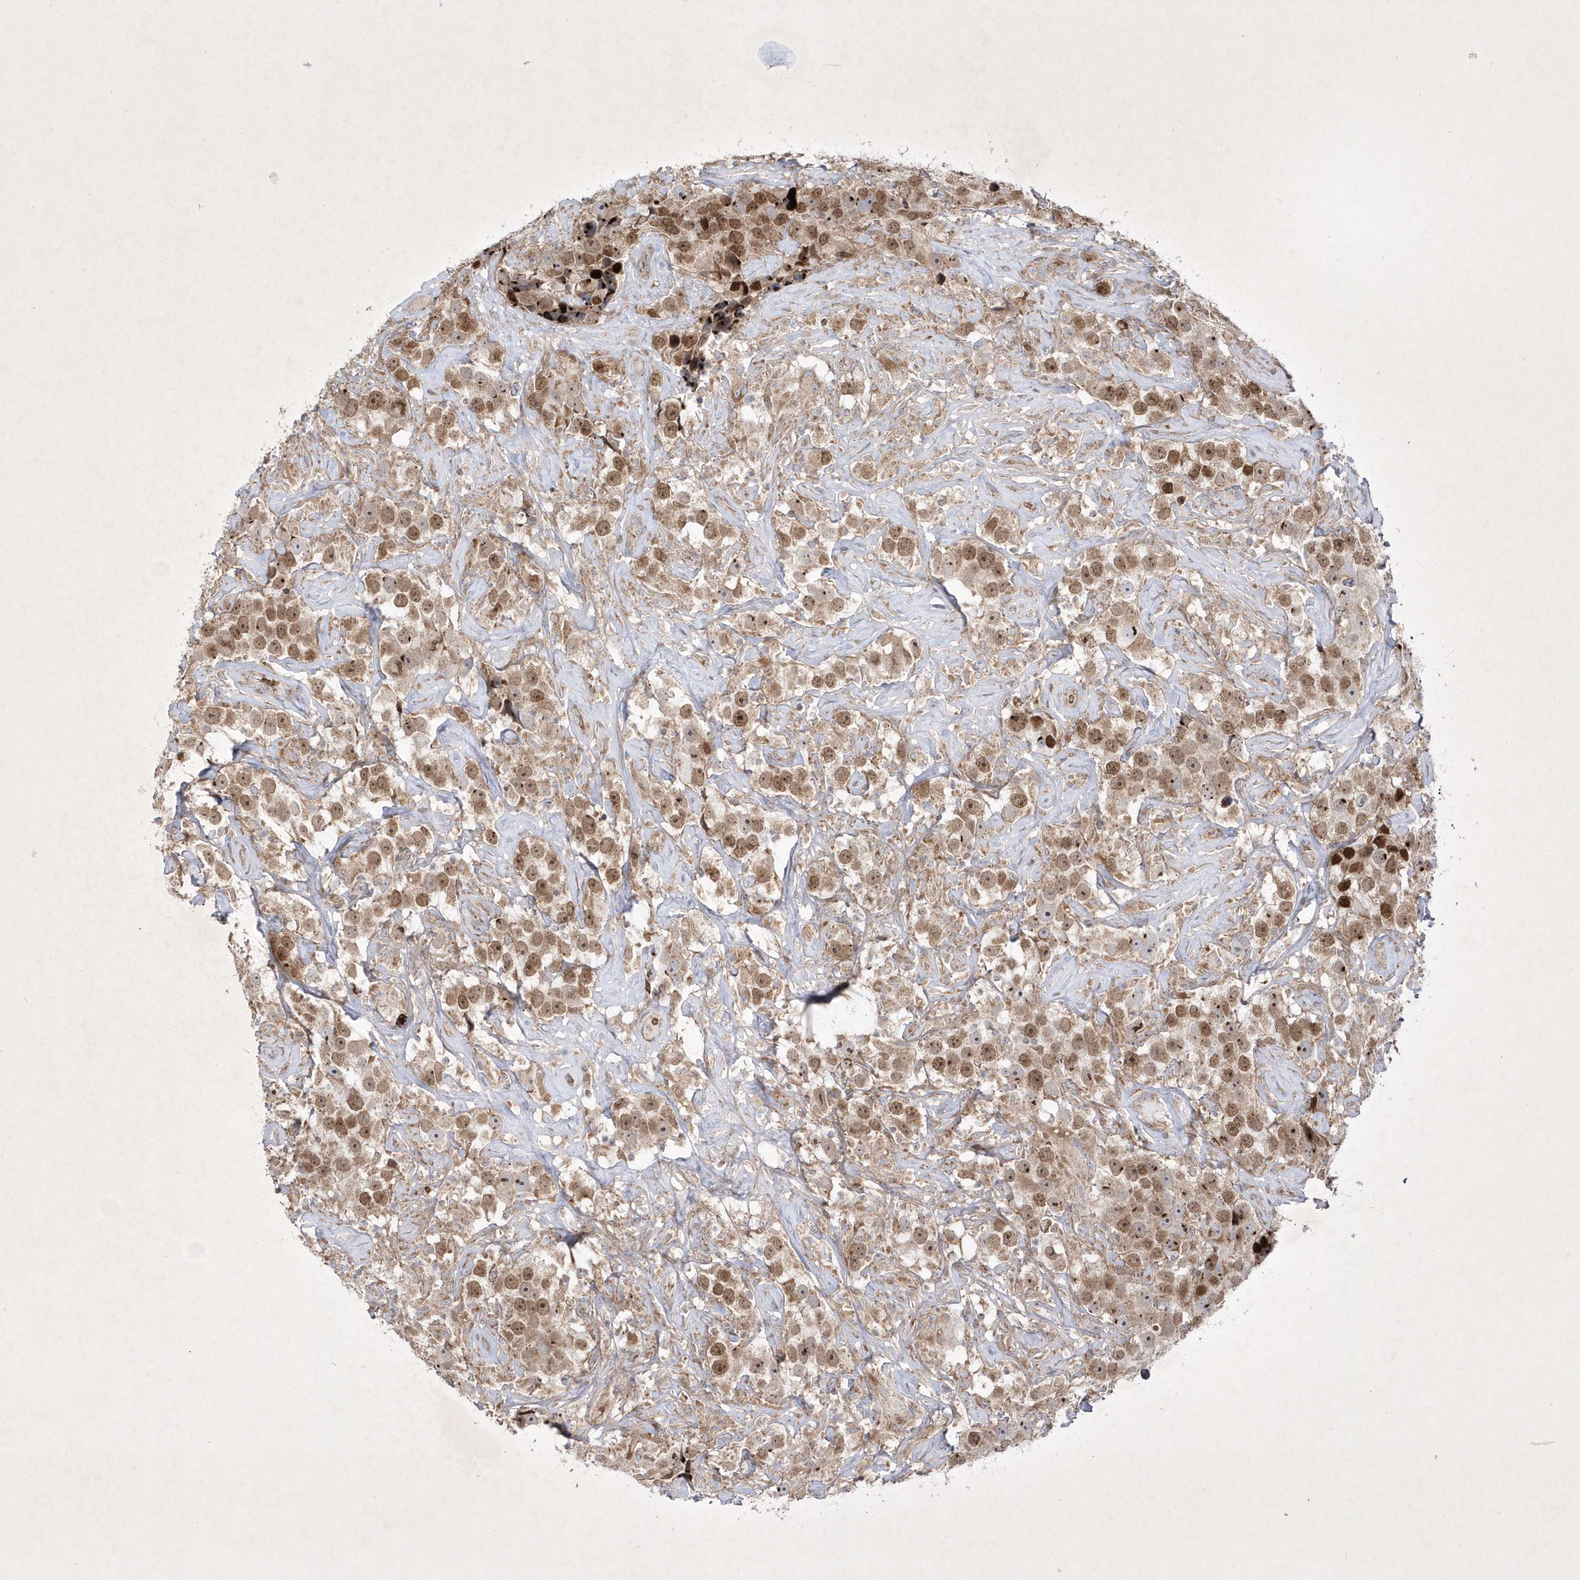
{"staining": {"intensity": "moderate", "quantity": ">75%", "location": "nuclear"}, "tissue": "testis cancer", "cell_type": "Tumor cells", "image_type": "cancer", "snomed": [{"axis": "morphology", "description": "Seminoma, NOS"}, {"axis": "topography", "description": "Testis"}], "caption": "Approximately >75% of tumor cells in human testis seminoma show moderate nuclear protein positivity as visualized by brown immunohistochemical staining.", "gene": "OPA1", "patient": {"sex": "male", "age": 49}}